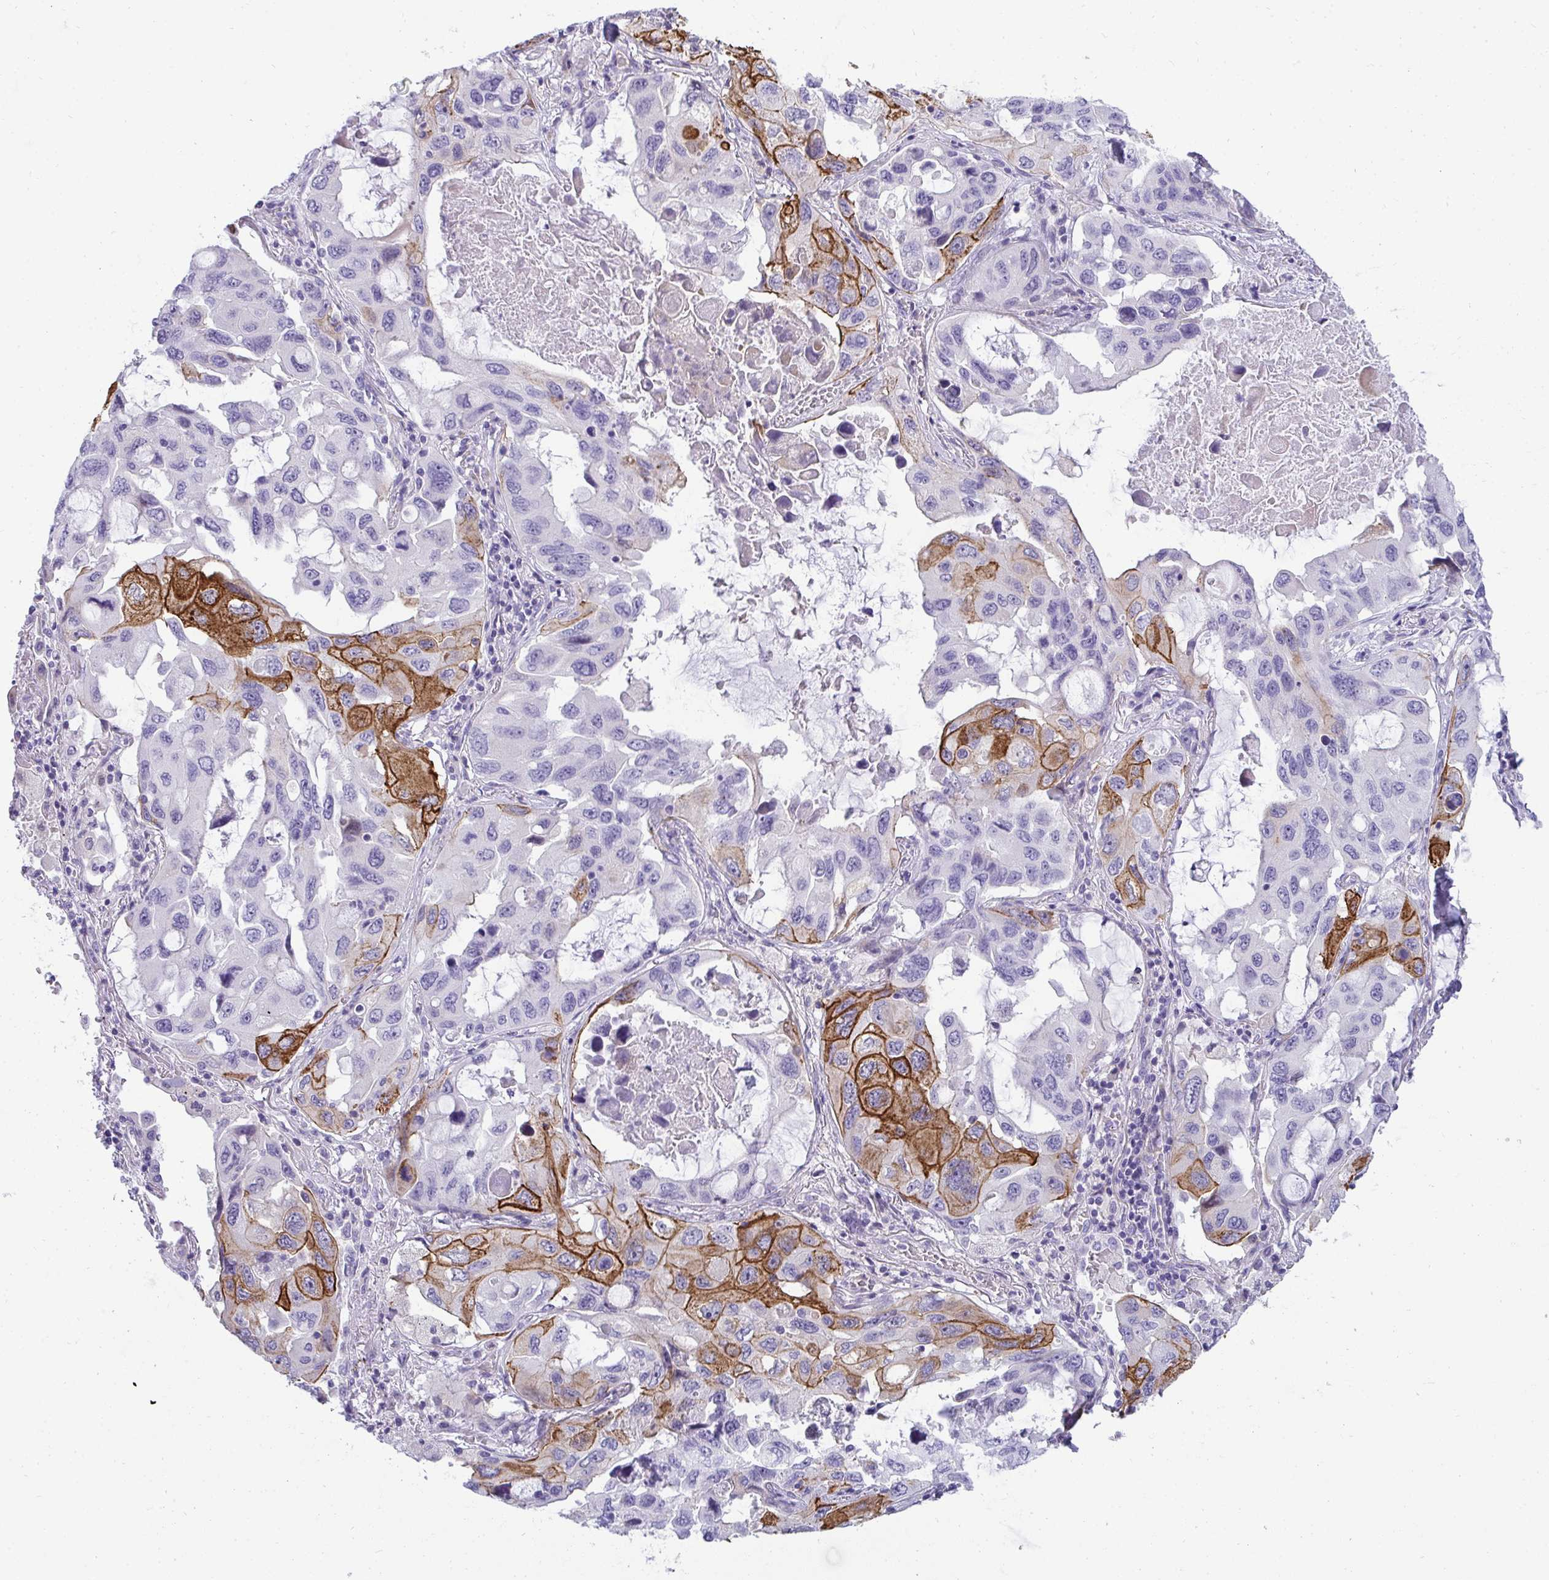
{"staining": {"intensity": "strong", "quantity": "<25%", "location": "cytoplasmic/membranous"}, "tissue": "lung cancer", "cell_type": "Tumor cells", "image_type": "cancer", "snomed": [{"axis": "morphology", "description": "Squamous cell carcinoma, NOS"}, {"axis": "topography", "description": "Lung"}], "caption": "This photomicrograph shows lung squamous cell carcinoma stained with IHC to label a protein in brown. The cytoplasmic/membranous of tumor cells show strong positivity for the protein. Nuclei are counter-stained blue.", "gene": "AK5", "patient": {"sex": "female", "age": 73}}